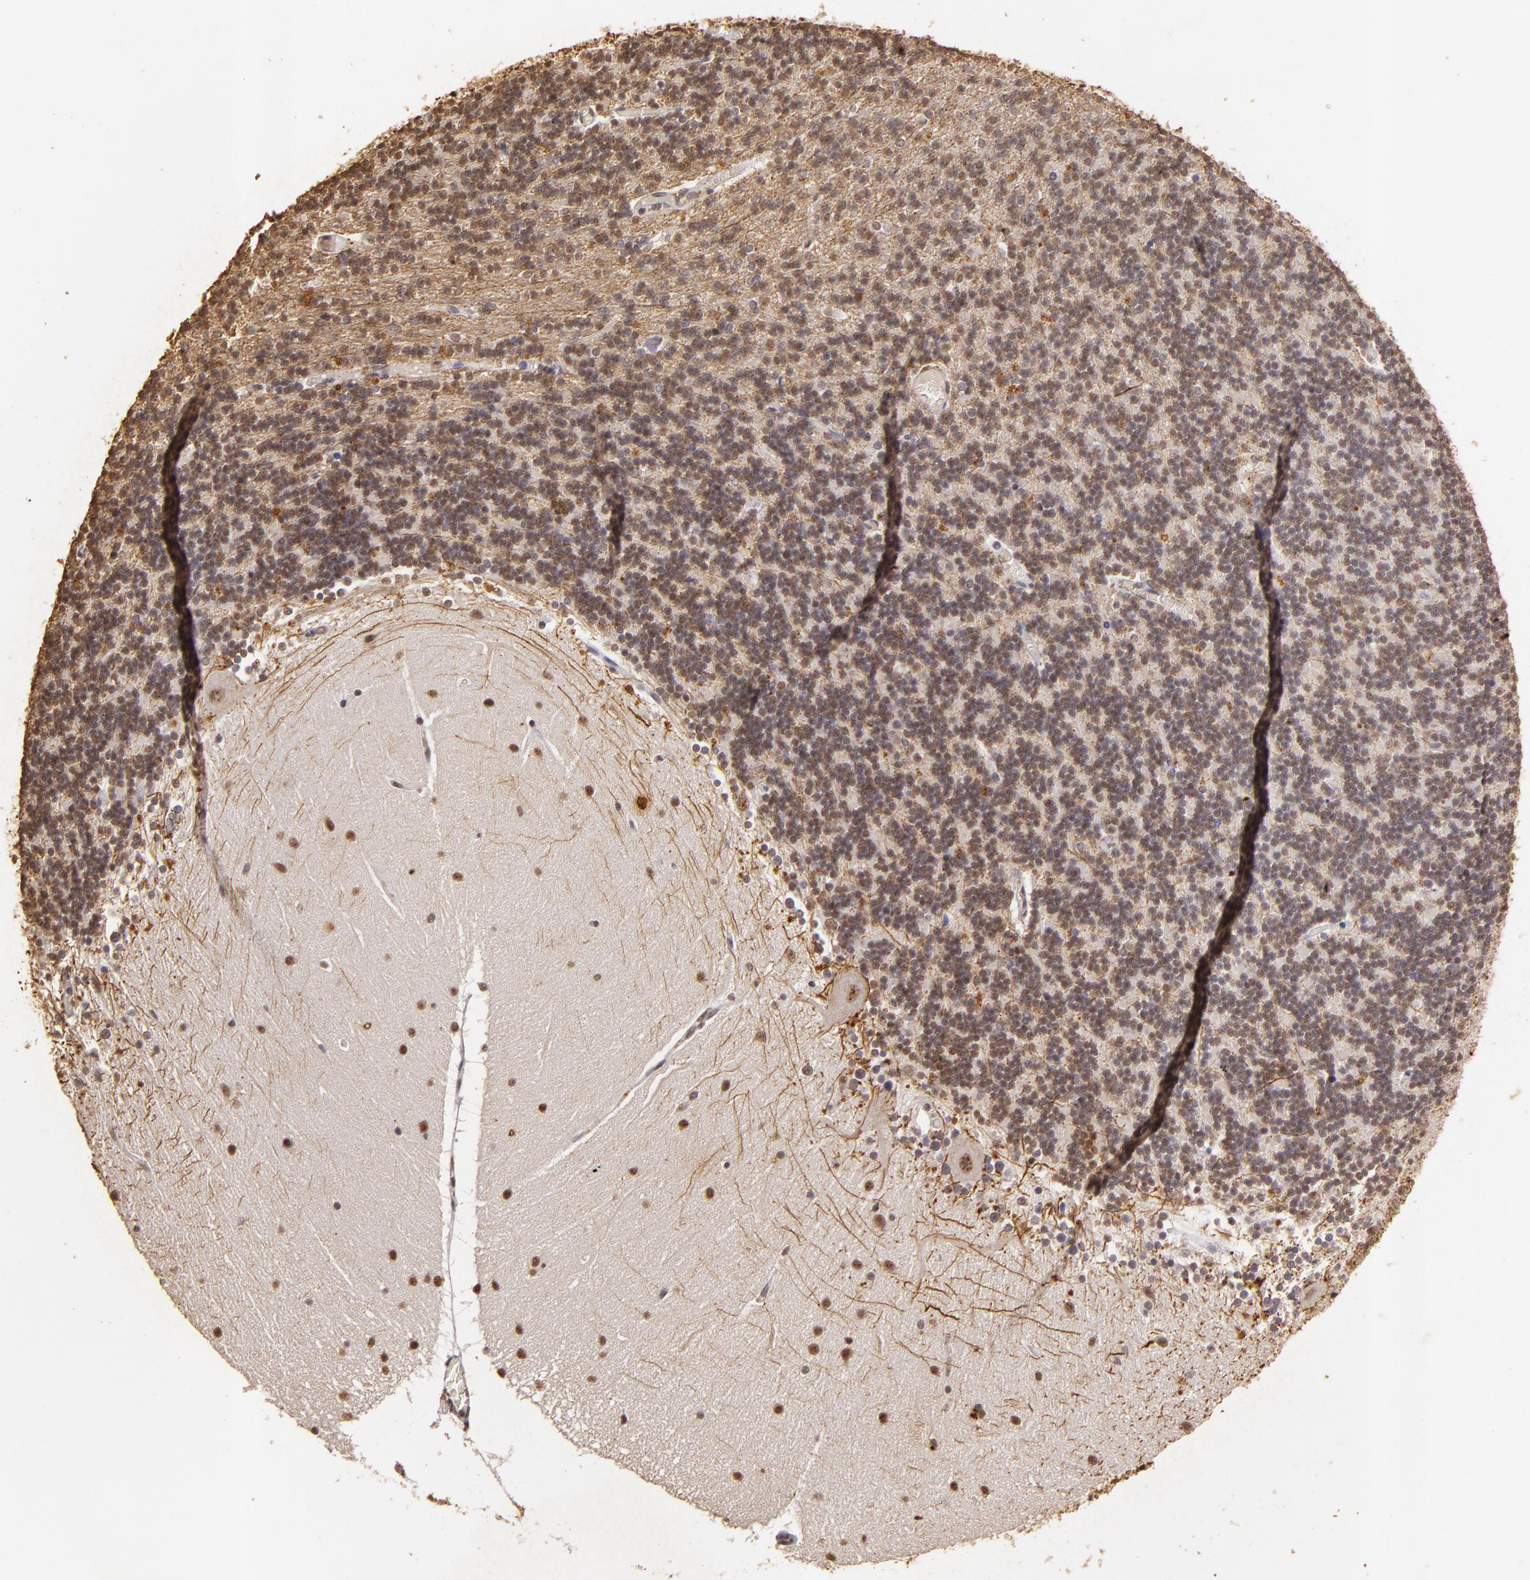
{"staining": {"intensity": "weak", "quantity": "25%-75%", "location": "nuclear"}, "tissue": "cerebellum", "cell_type": "Cells in granular layer", "image_type": "normal", "snomed": [{"axis": "morphology", "description": "Normal tissue, NOS"}, {"axis": "topography", "description": "Cerebellum"}], "caption": "Immunohistochemistry (IHC) (DAB) staining of benign cerebellum exhibits weak nuclear protein positivity in about 25%-75% of cells in granular layer.", "gene": "CBX3", "patient": {"sex": "female", "age": 54}}